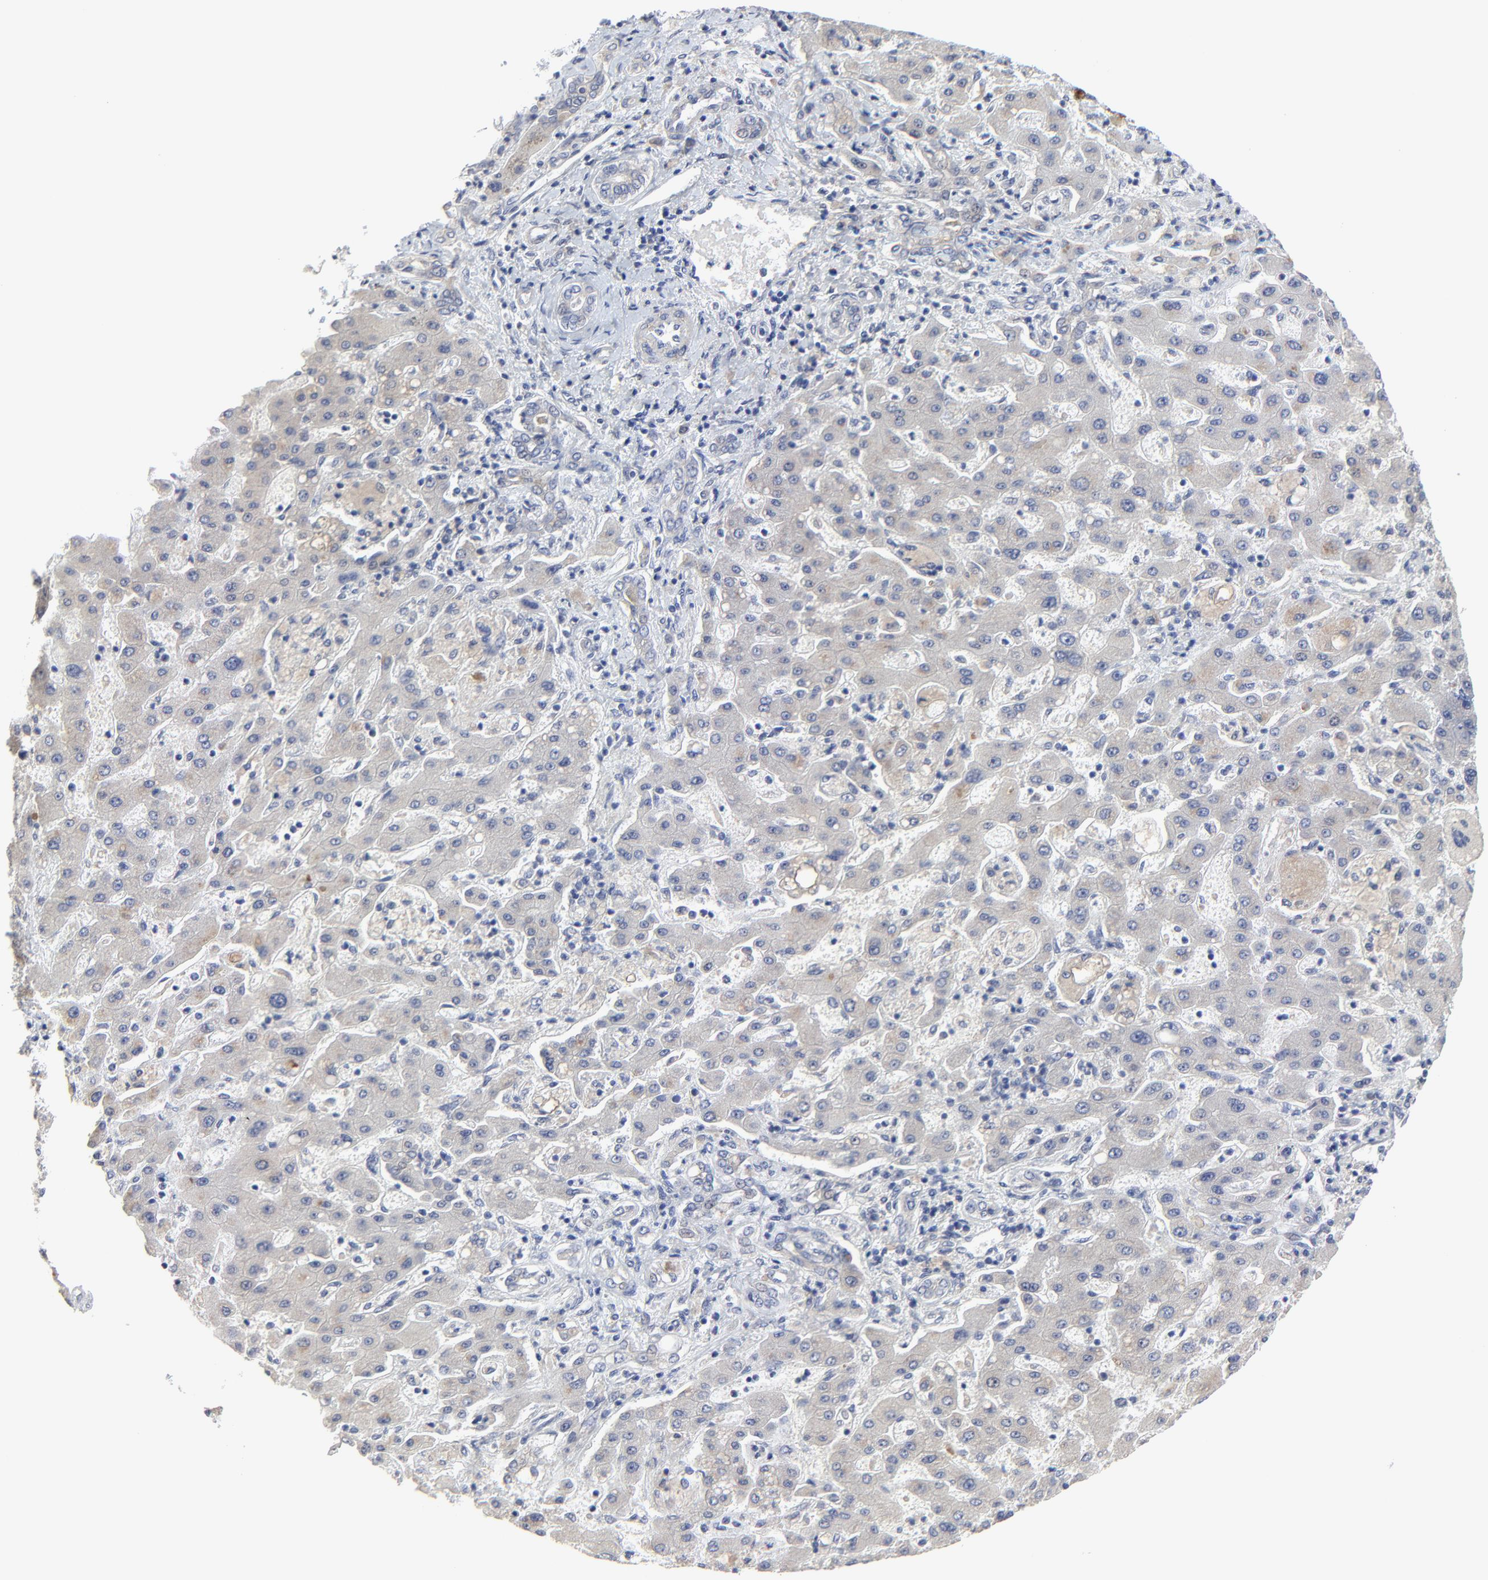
{"staining": {"intensity": "negative", "quantity": "none", "location": "none"}, "tissue": "liver cancer", "cell_type": "Tumor cells", "image_type": "cancer", "snomed": [{"axis": "morphology", "description": "Cholangiocarcinoma"}, {"axis": "topography", "description": "Liver"}], "caption": "Liver cancer was stained to show a protein in brown. There is no significant positivity in tumor cells. (Stains: DAB (3,3'-diaminobenzidine) immunohistochemistry with hematoxylin counter stain, Microscopy: brightfield microscopy at high magnification).", "gene": "DHRSX", "patient": {"sex": "male", "age": 50}}